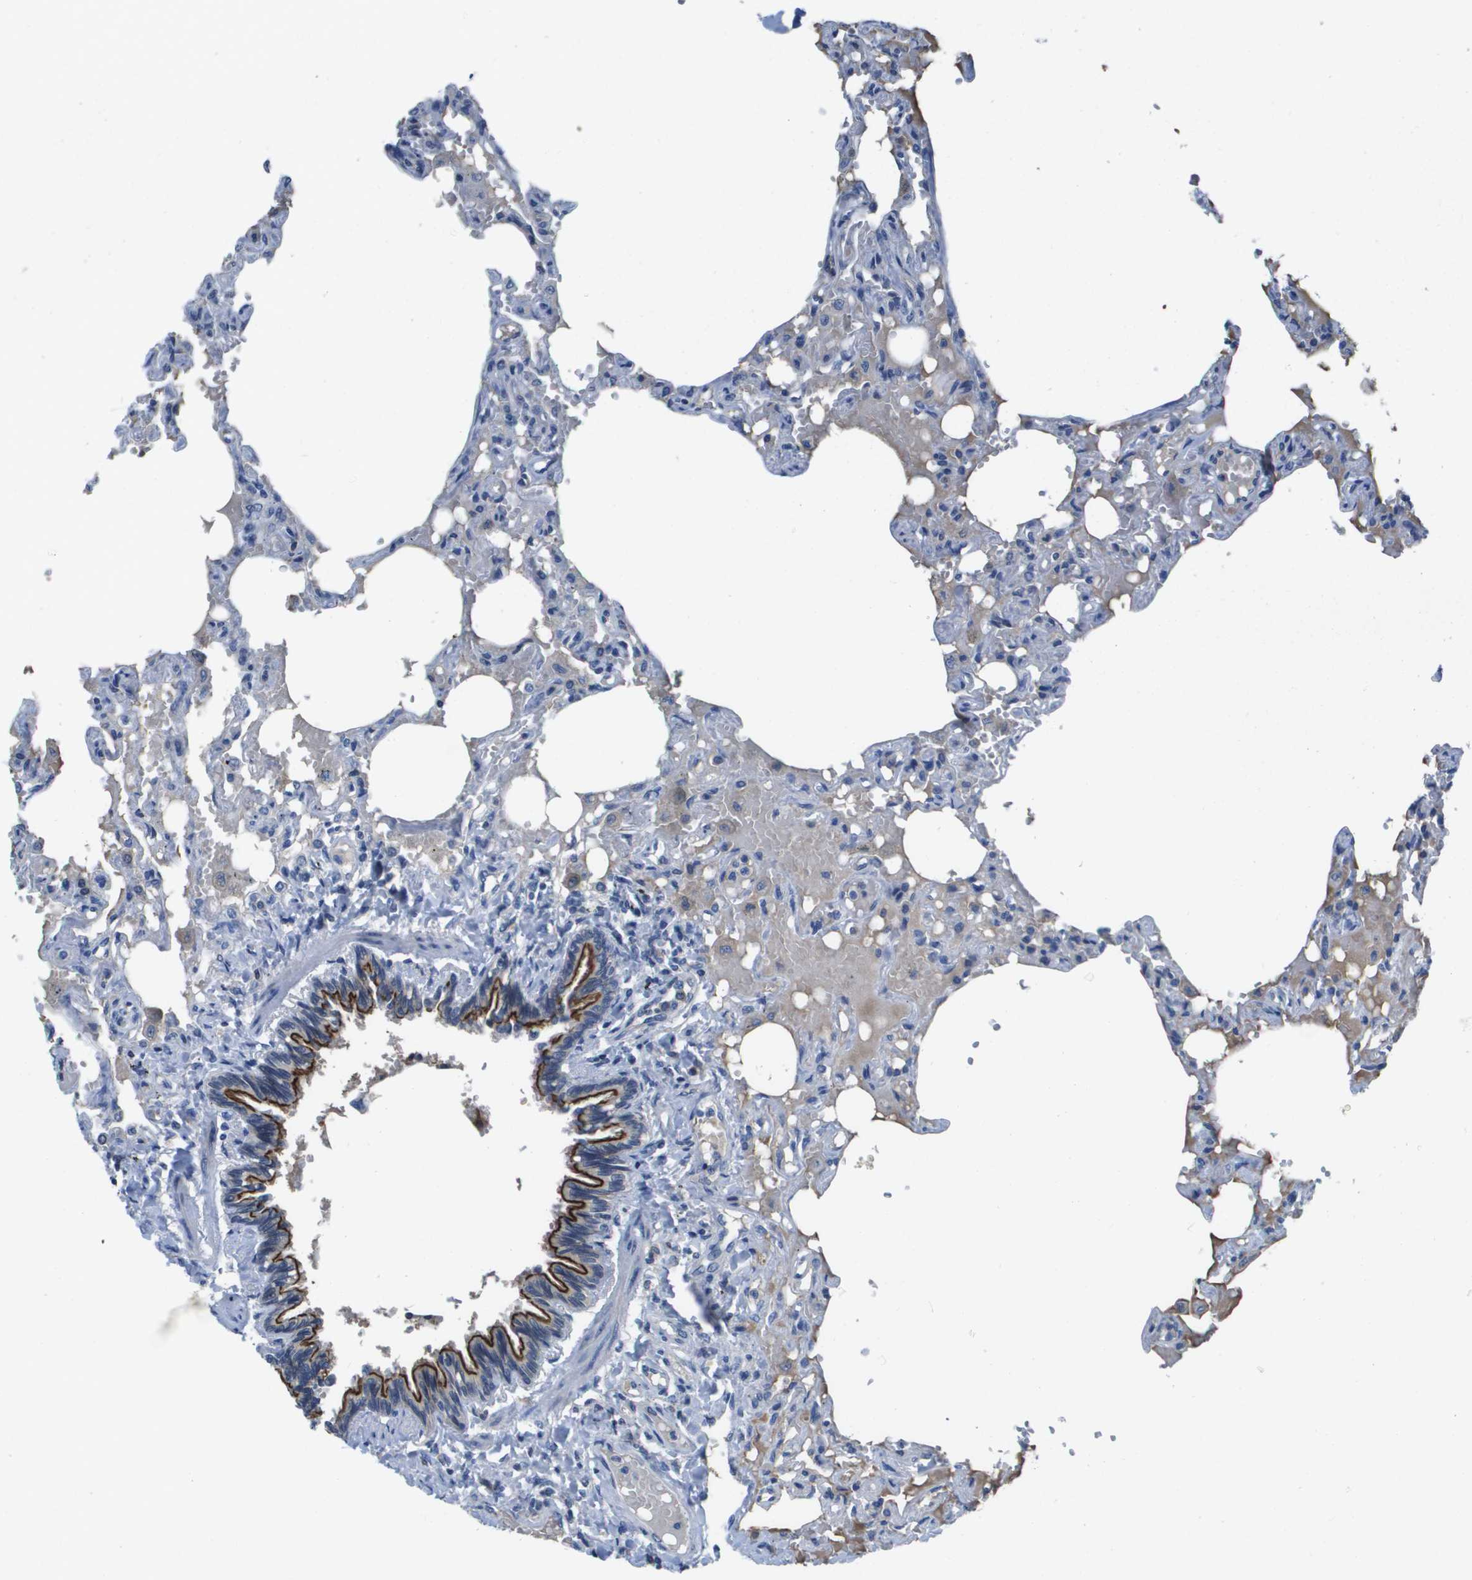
{"staining": {"intensity": "negative", "quantity": "none", "location": "none"}, "tissue": "lung", "cell_type": "Alveolar cells", "image_type": "normal", "snomed": [{"axis": "morphology", "description": "Normal tissue, NOS"}, {"axis": "topography", "description": "Lung"}], "caption": "Immunohistochemistry photomicrograph of normal lung stained for a protein (brown), which shows no expression in alveolar cells.", "gene": "NCS1", "patient": {"sex": "male", "age": 21}}